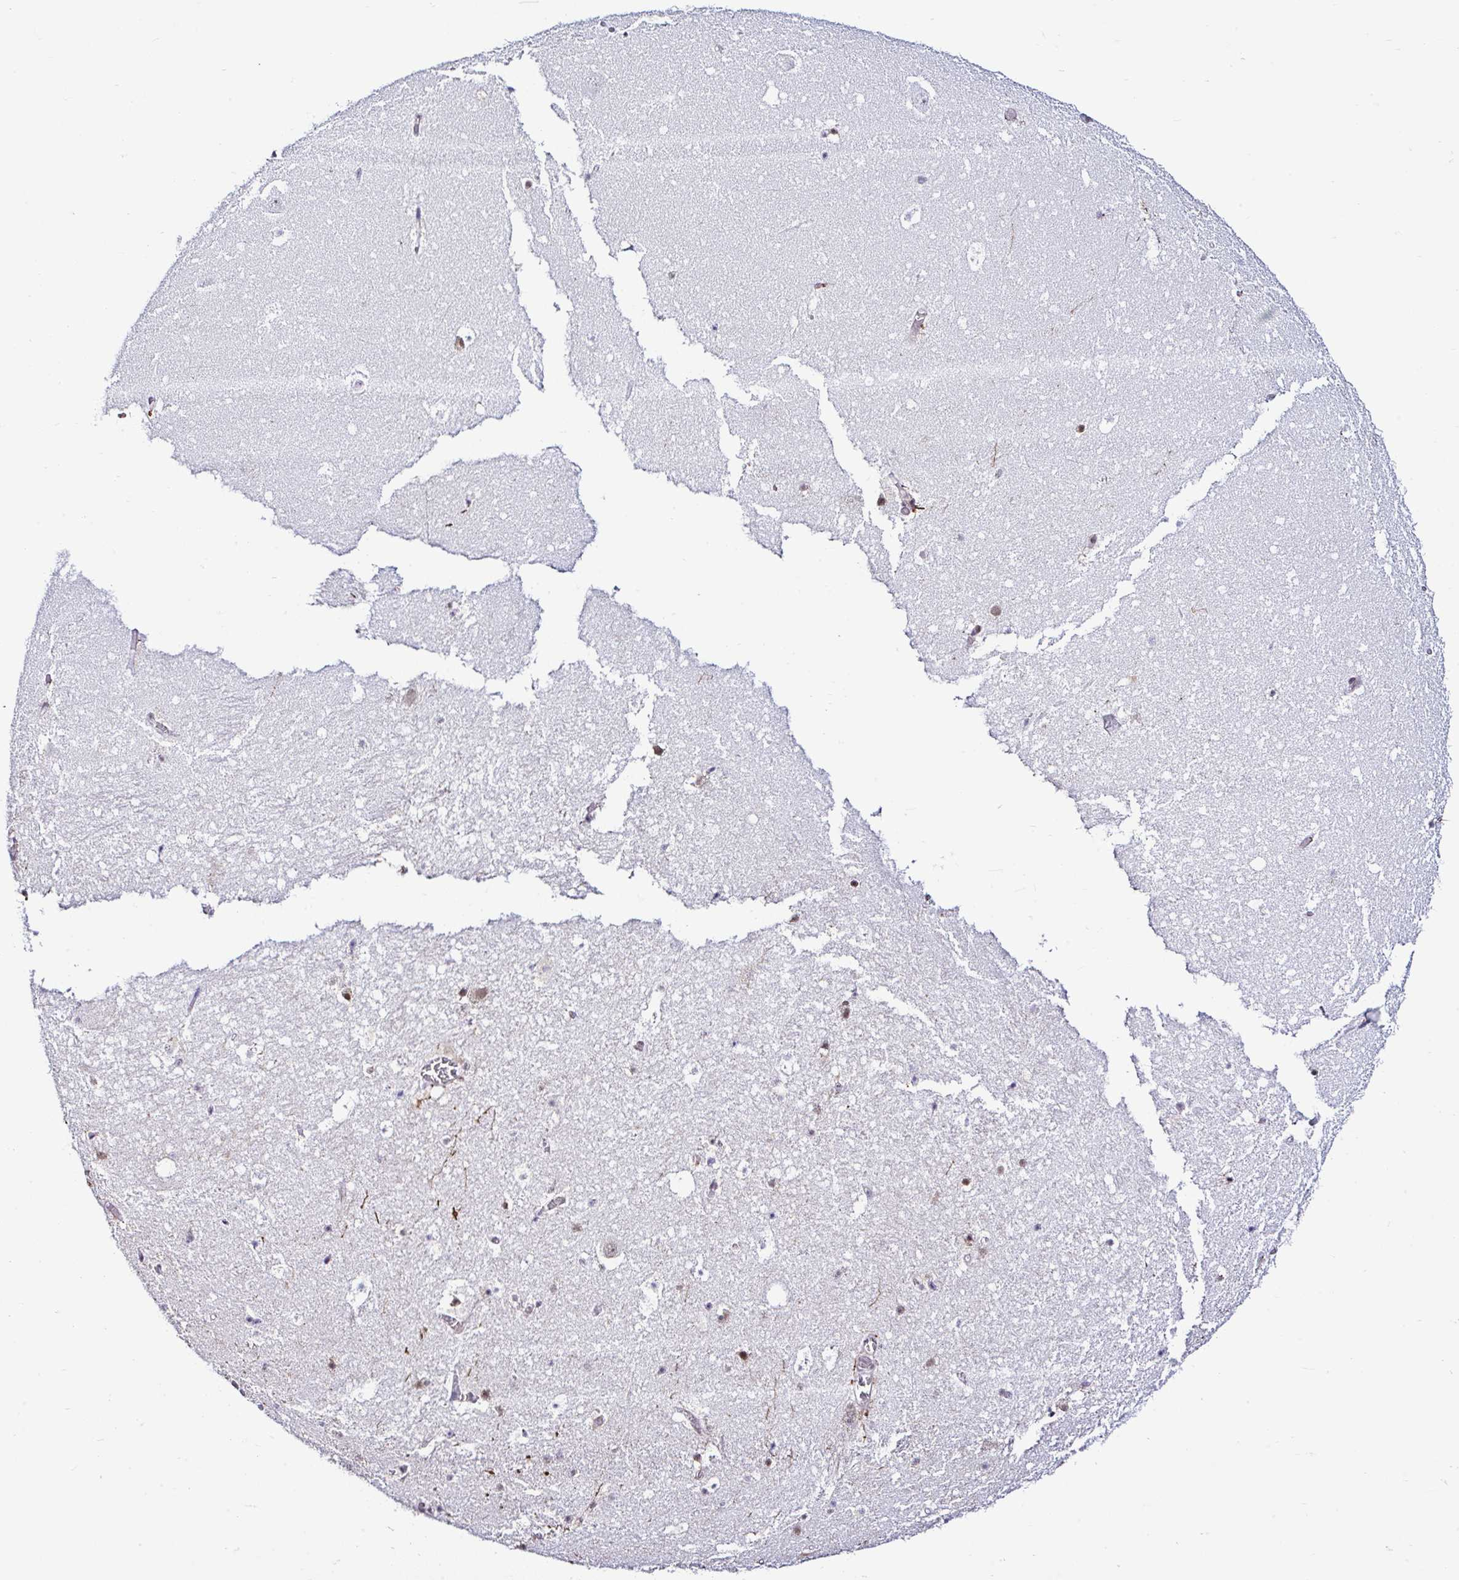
{"staining": {"intensity": "moderate", "quantity": "<25%", "location": "nuclear"}, "tissue": "hippocampus", "cell_type": "Glial cells", "image_type": "normal", "snomed": [{"axis": "morphology", "description": "Normal tissue, NOS"}, {"axis": "topography", "description": "Hippocampus"}], "caption": "About <25% of glial cells in normal hippocampus exhibit moderate nuclear protein expression as visualized by brown immunohistochemical staining.", "gene": "DR1", "patient": {"sex": "female", "age": 42}}